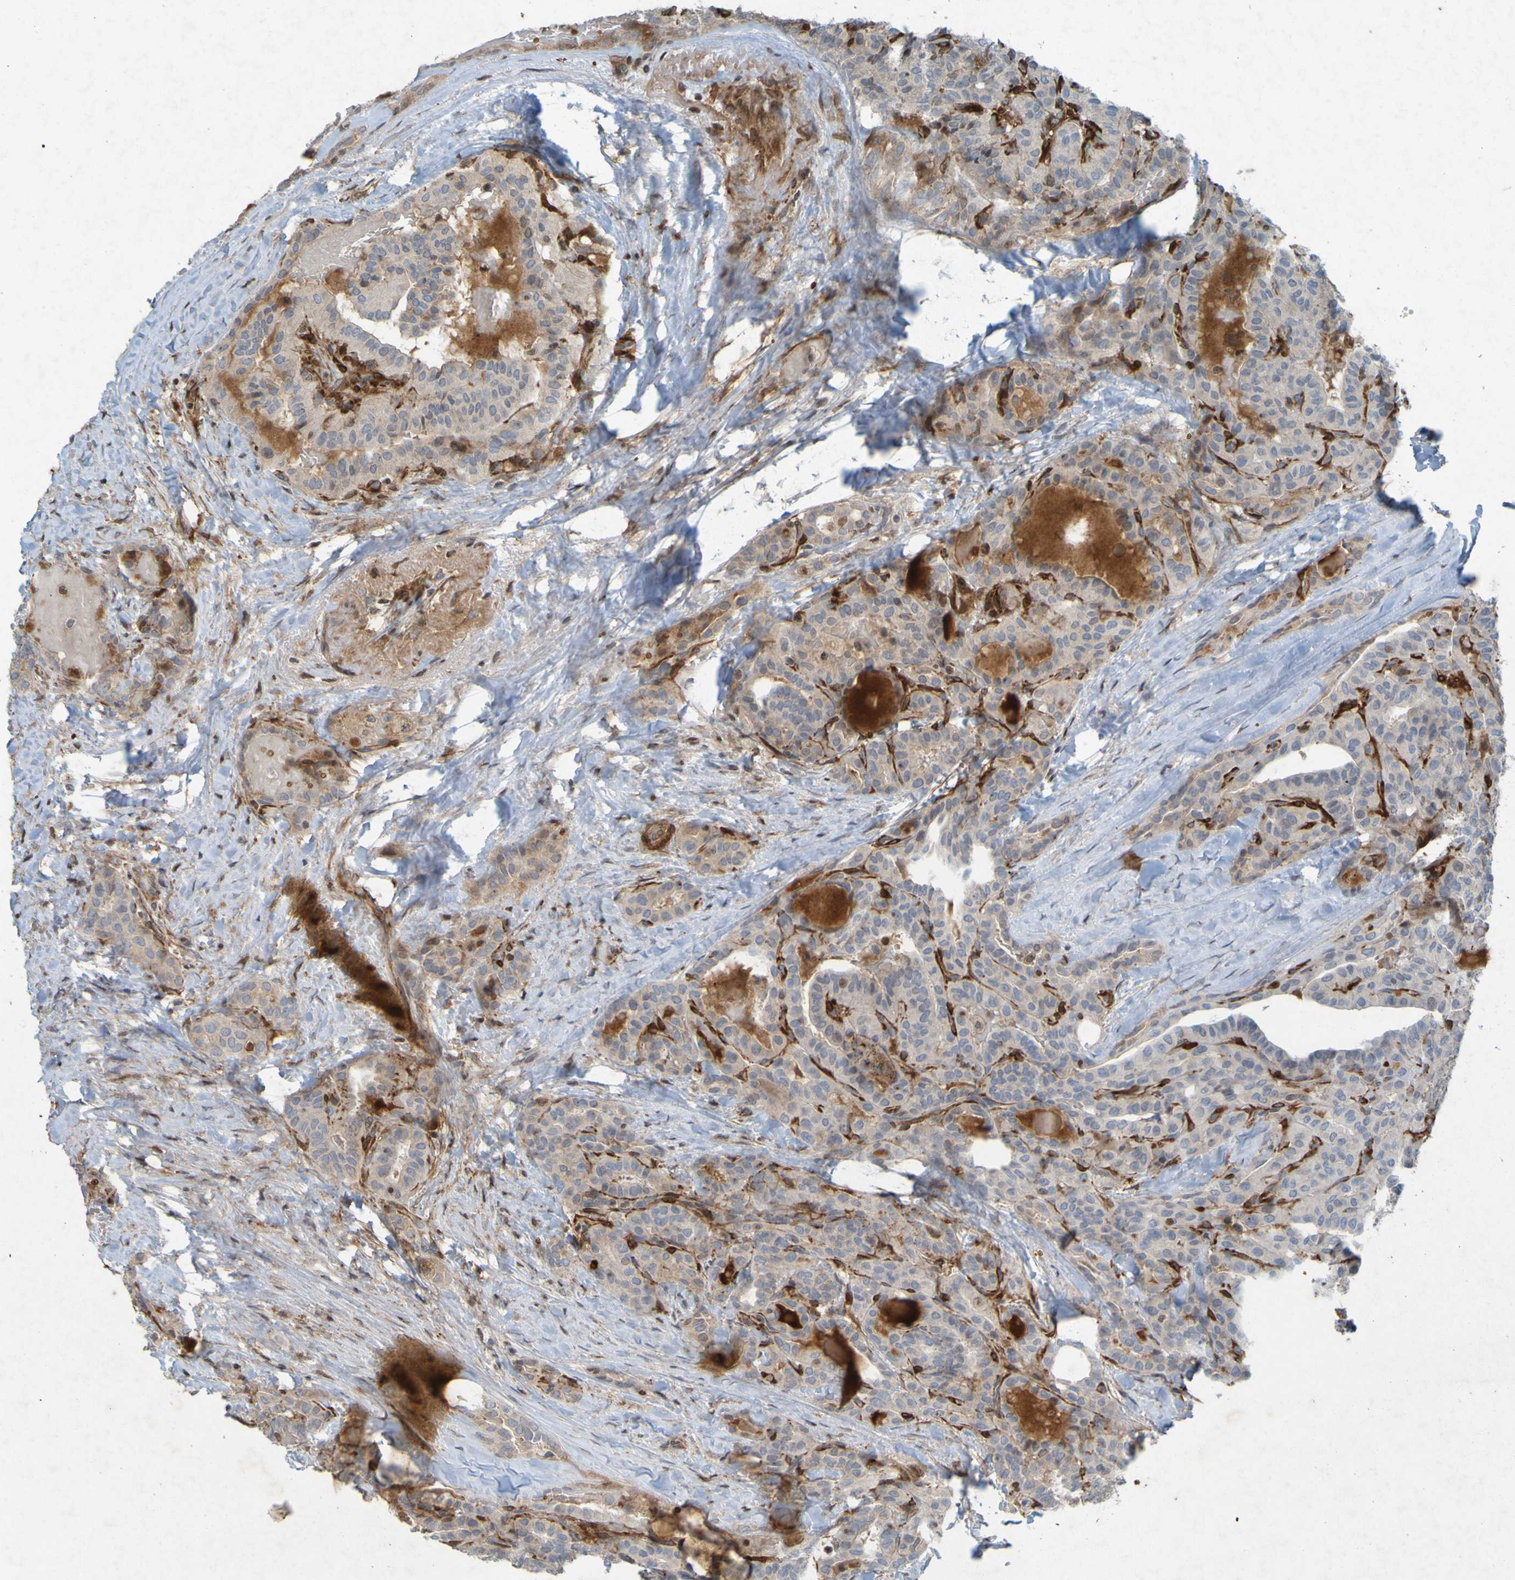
{"staining": {"intensity": "negative", "quantity": "none", "location": "none"}, "tissue": "thyroid cancer", "cell_type": "Tumor cells", "image_type": "cancer", "snomed": [{"axis": "morphology", "description": "Papillary adenocarcinoma, NOS"}, {"axis": "topography", "description": "Thyroid gland"}], "caption": "Tumor cells are negative for brown protein staining in thyroid cancer (papillary adenocarcinoma).", "gene": "GUCY1A1", "patient": {"sex": "male", "age": 77}}